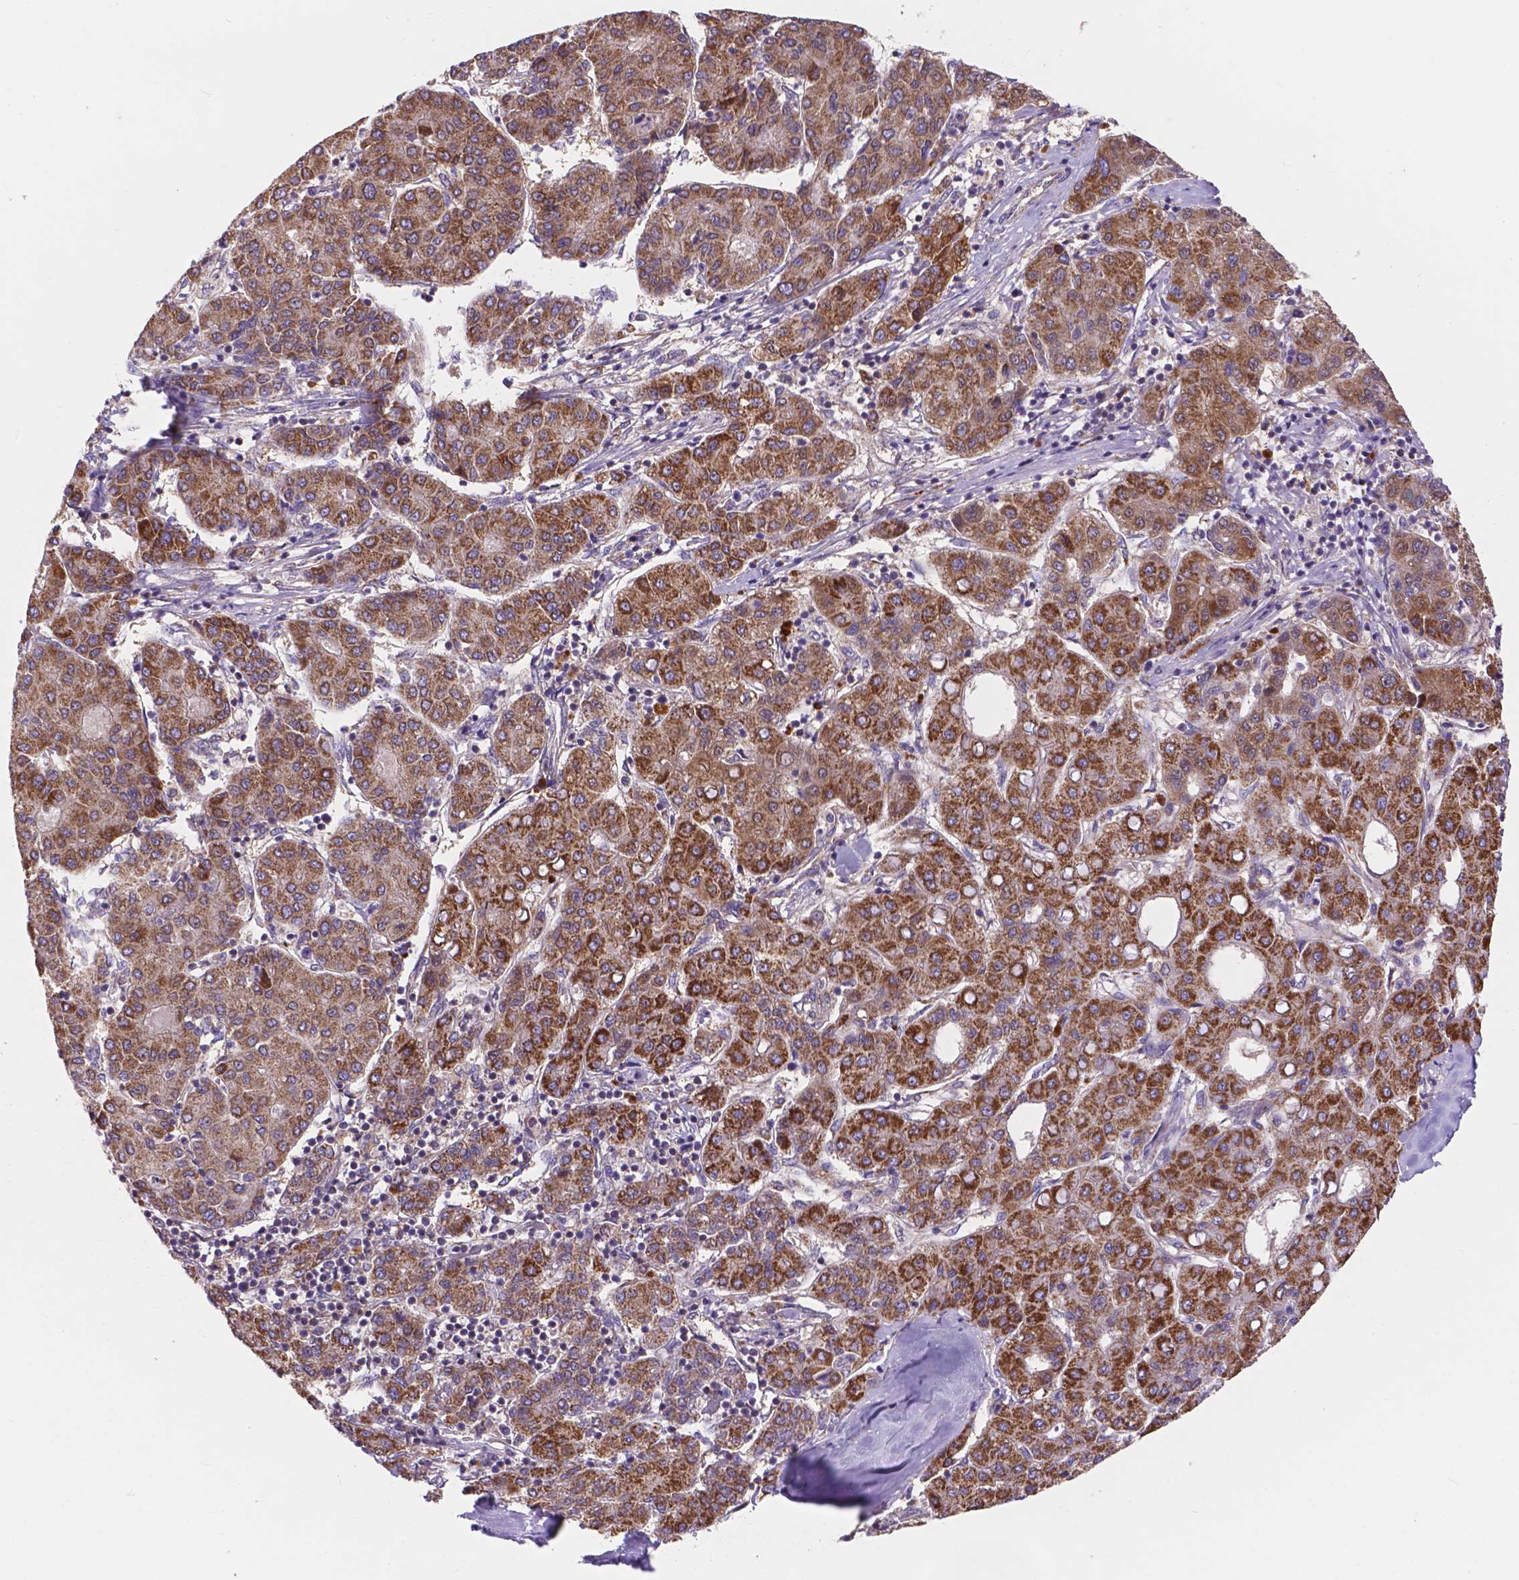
{"staining": {"intensity": "strong", "quantity": "25%-75%", "location": "cytoplasmic/membranous"}, "tissue": "liver cancer", "cell_type": "Tumor cells", "image_type": "cancer", "snomed": [{"axis": "morphology", "description": "Carcinoma, Hepatocellular, NOS"}, {"axis": "topography", "description": "Liver"}], "caption": "Protein expression analysis of liver hepatocellular carcinoma shows strong cytoplasmic/membranous staining in about 25%-75% of tumor cells.", "gene": "AK3", "patient": {"sex": "male", "age": 65}}